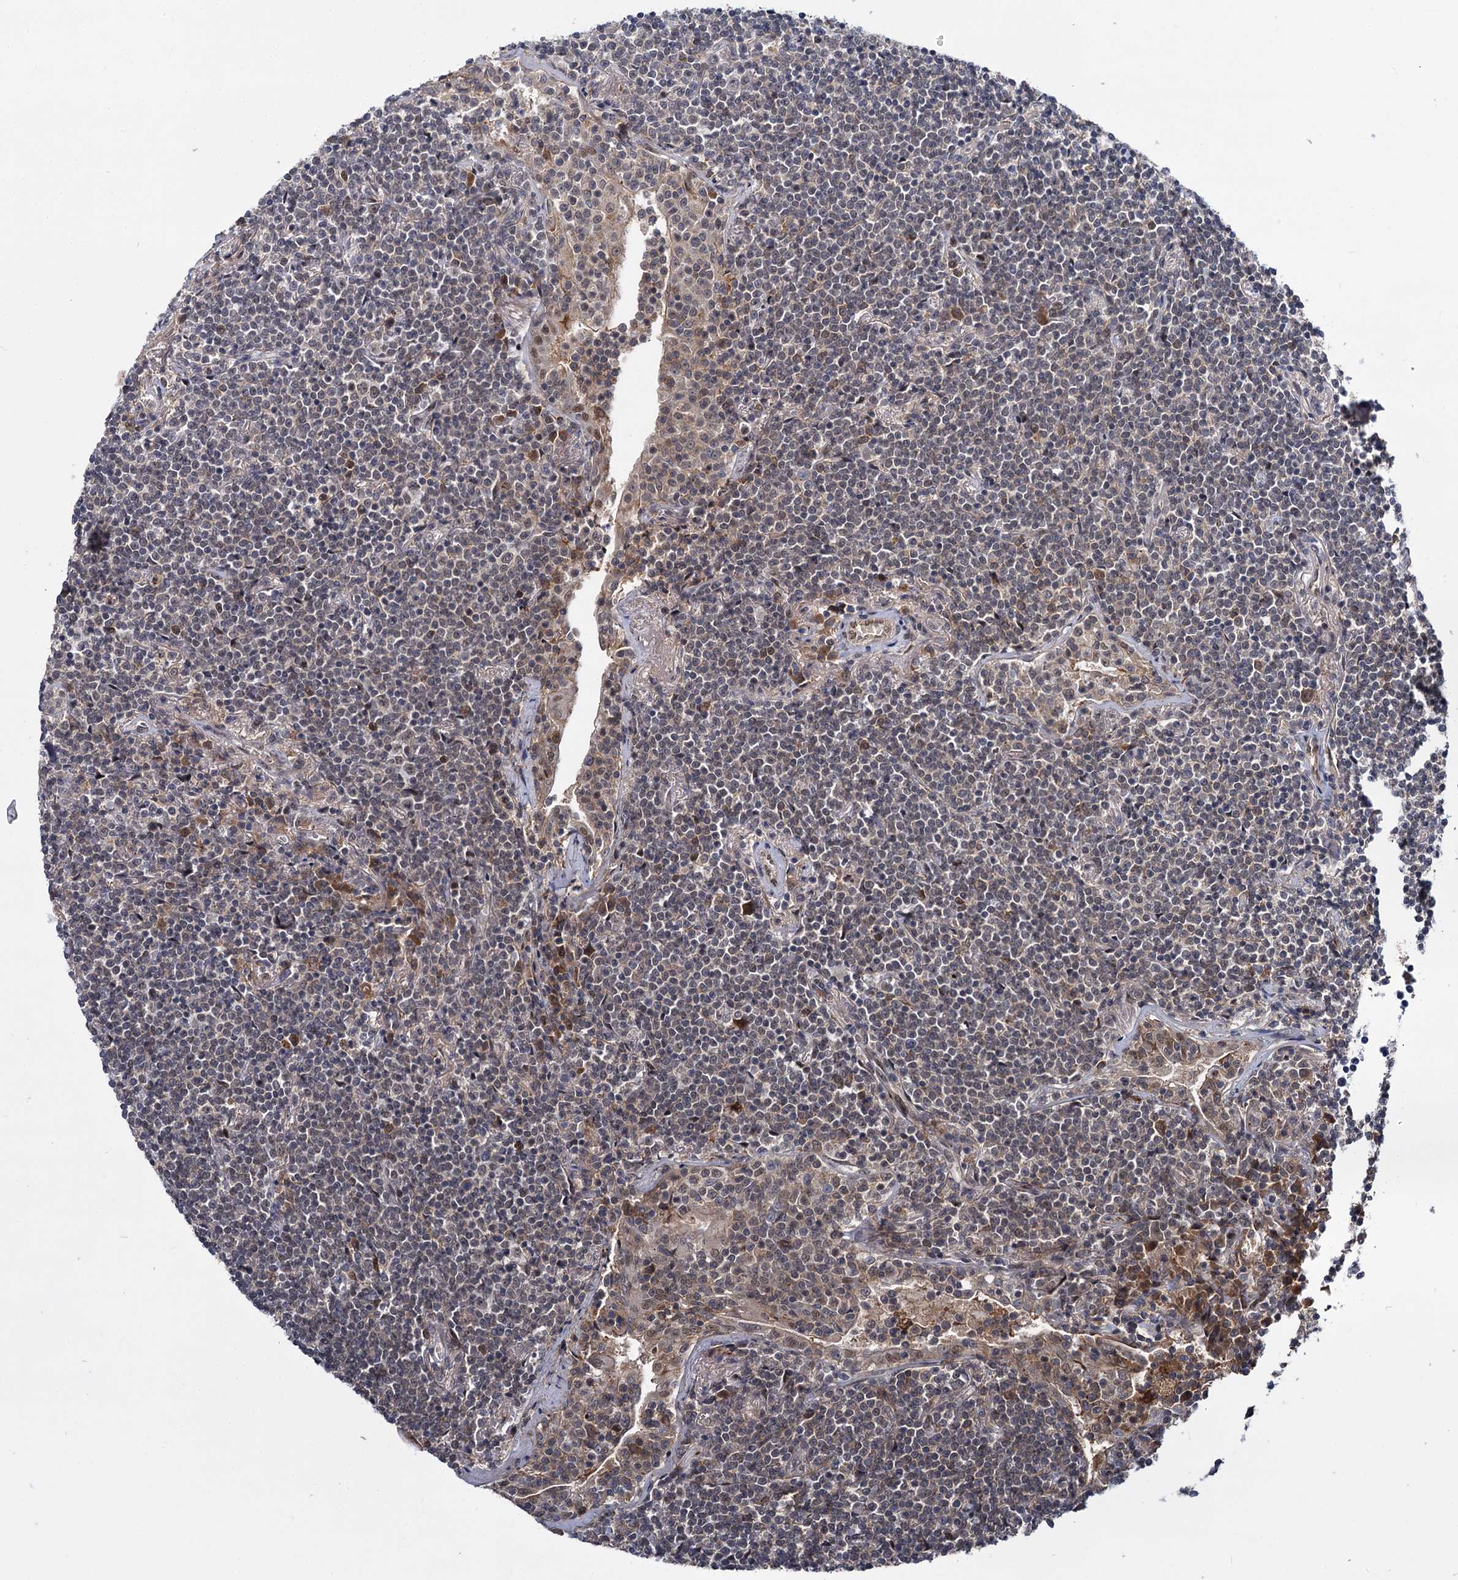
{"staining": {"intensity": "moderate", "quantity": "25%-75%", "location": "nuclear"}, "tissue": "lymphoma", "cell_type": "Tumor cells", "image_type": "cancer", "snomed": [{"axis": "morphology", "description": "Malignant lymphoma, non-Hodgkin's type, Low grade"}, {"axis": "topography", "description": "Lung"}], "caption": "The micrograph reveals immunohistochemical staining of lymphoma. There is moderate nuclear positivity is appreciated in about 25%-75% of tumor cells.", "gene": "MBD6", "patient": {"sex": "female", "age": 71}}